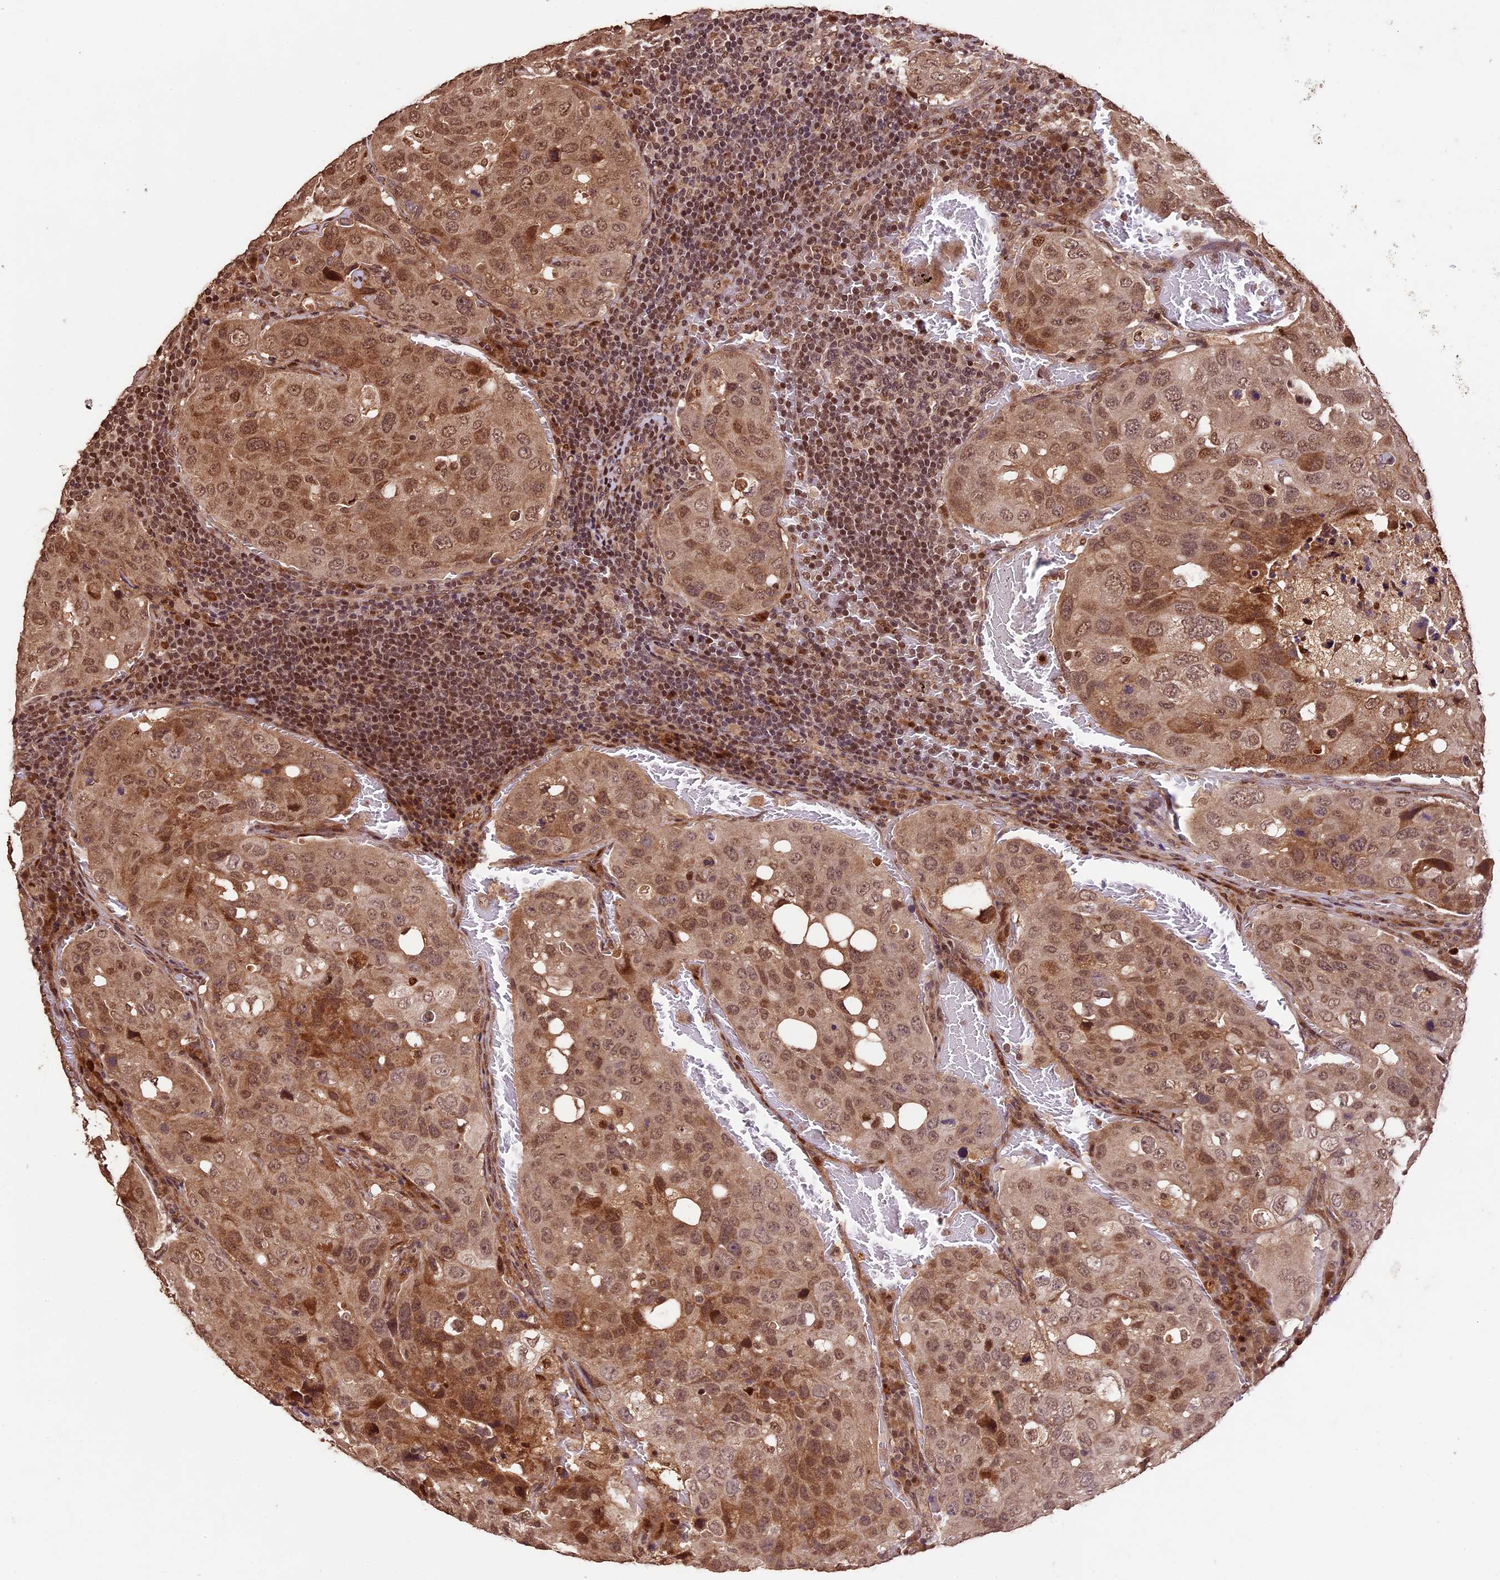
{"staining": {"intensity": "moderate", "quantity": ">75%", "location": "cytoplasmic/membranous,nuclear"}, "tissue": "urothelial cancer", "cell_type": "Tumor cells", "image_type": "cancer", "snomed": [{"axis": "morphology", "description": "Urothelial carcinoma, High grade"}, {"axis": "topography", "description": "Lymph node"}, {"axis": "topography", "description": "Urinary bladder"}], "caption": "An immunohistochemistry image of neoplastic tissue is shown. Protein staining in brown highlights moderate cytoplasmic/membranous and nuclear positivity in urothelial cancer within tumor cells.", "gene": "CDKN2AIP", "patient": {"sex": "male", "age": 51}}